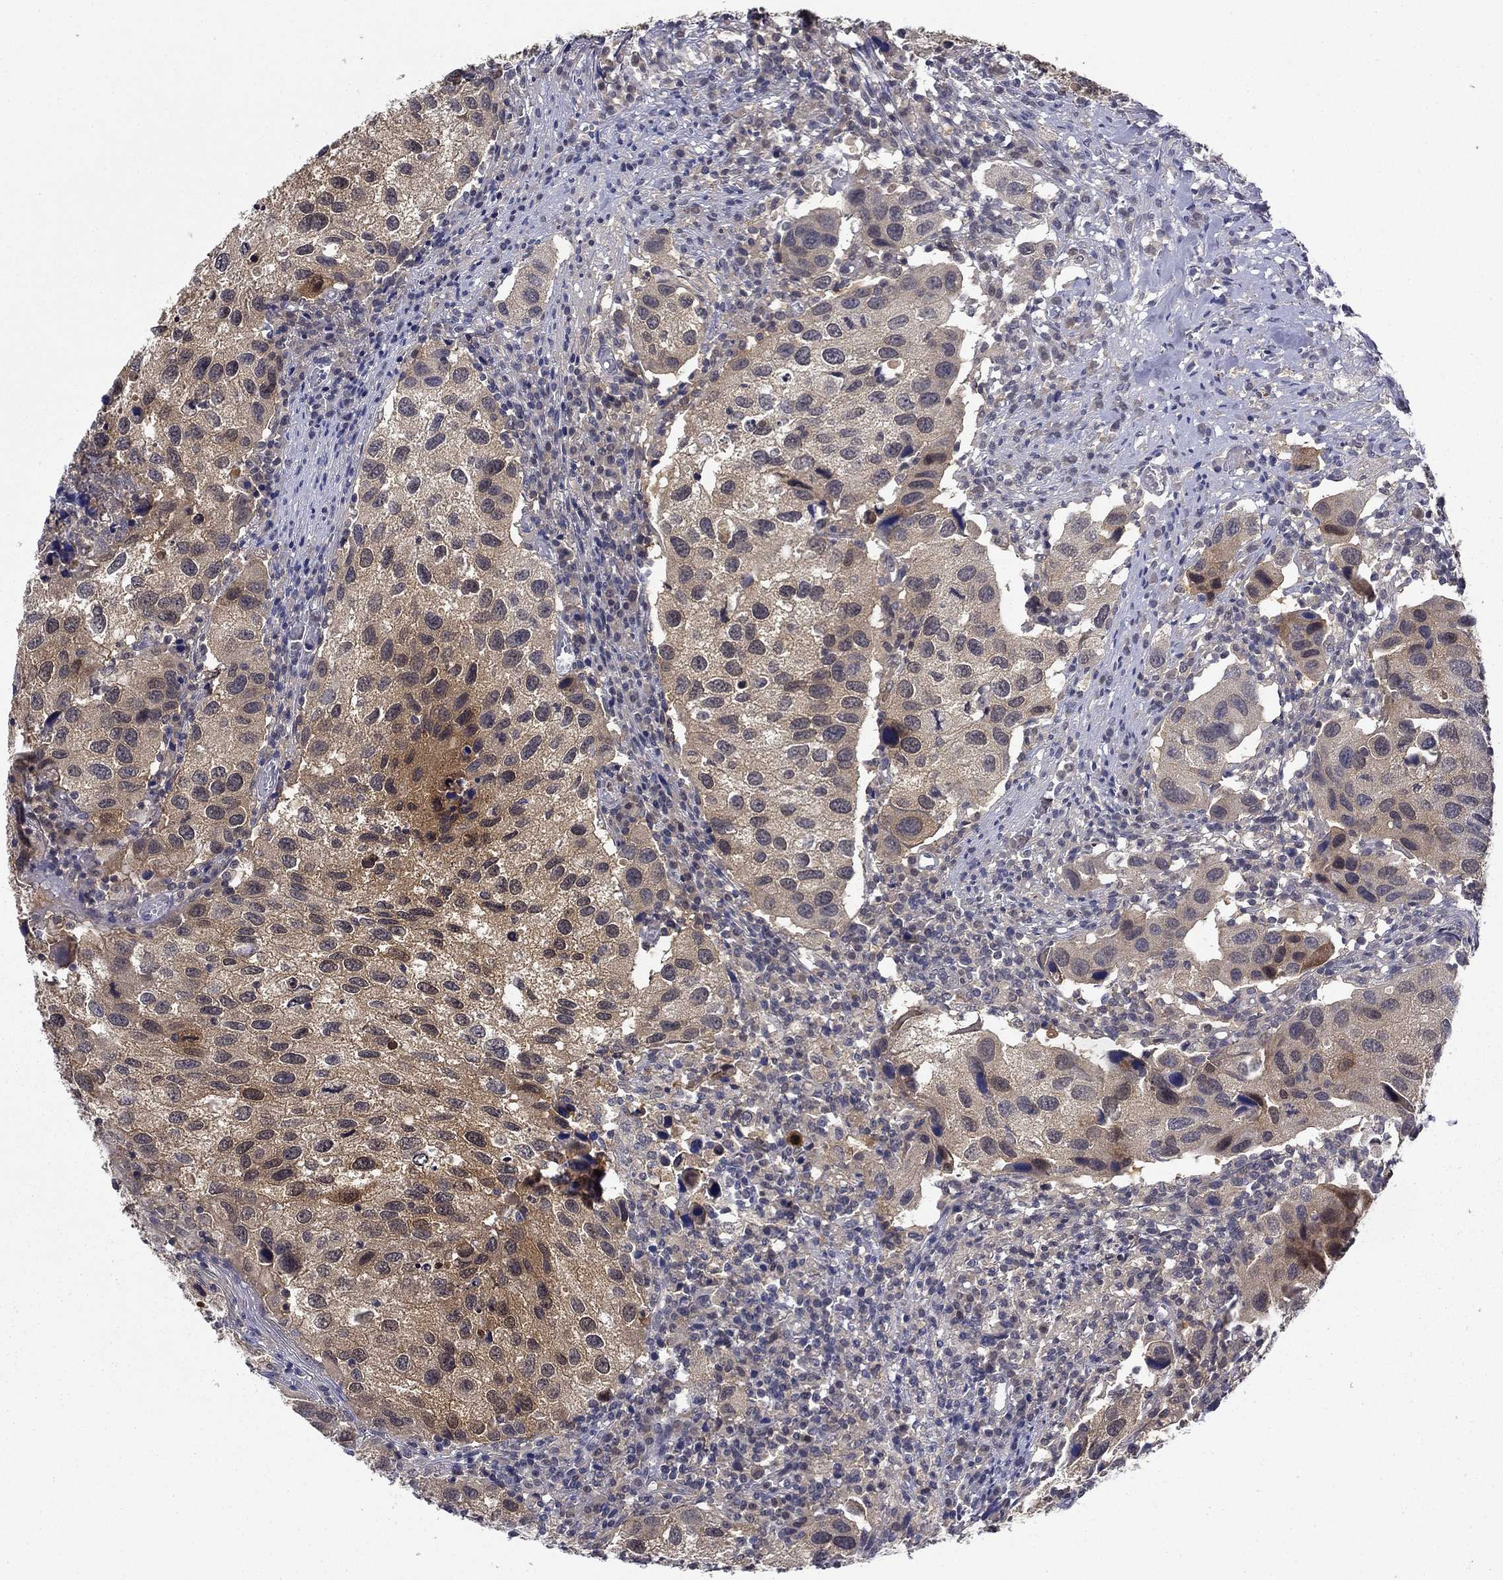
{"staining": {"intensity": "weak", "quantity": "25%-75%", "location": "cytoplasmic/membranous"}, "tissue": "urothelial cancer", "cell_type": "Tumor cells", "image_type": "cancer", "snomed": [{"axis": "morphology", "description": "Urothelial carcinoma, High grade"}, {"axis": "topography", "description": "Urinary bladder"}], "caption": "Protein analysis of high-grade urothelial carcinoma tissue shows weak cytoplasmic/membranous positivity in approximately 25%-75% of tumor cells.", "gene": "DDTL", "patient": {"sex": "male", "age": 79}}